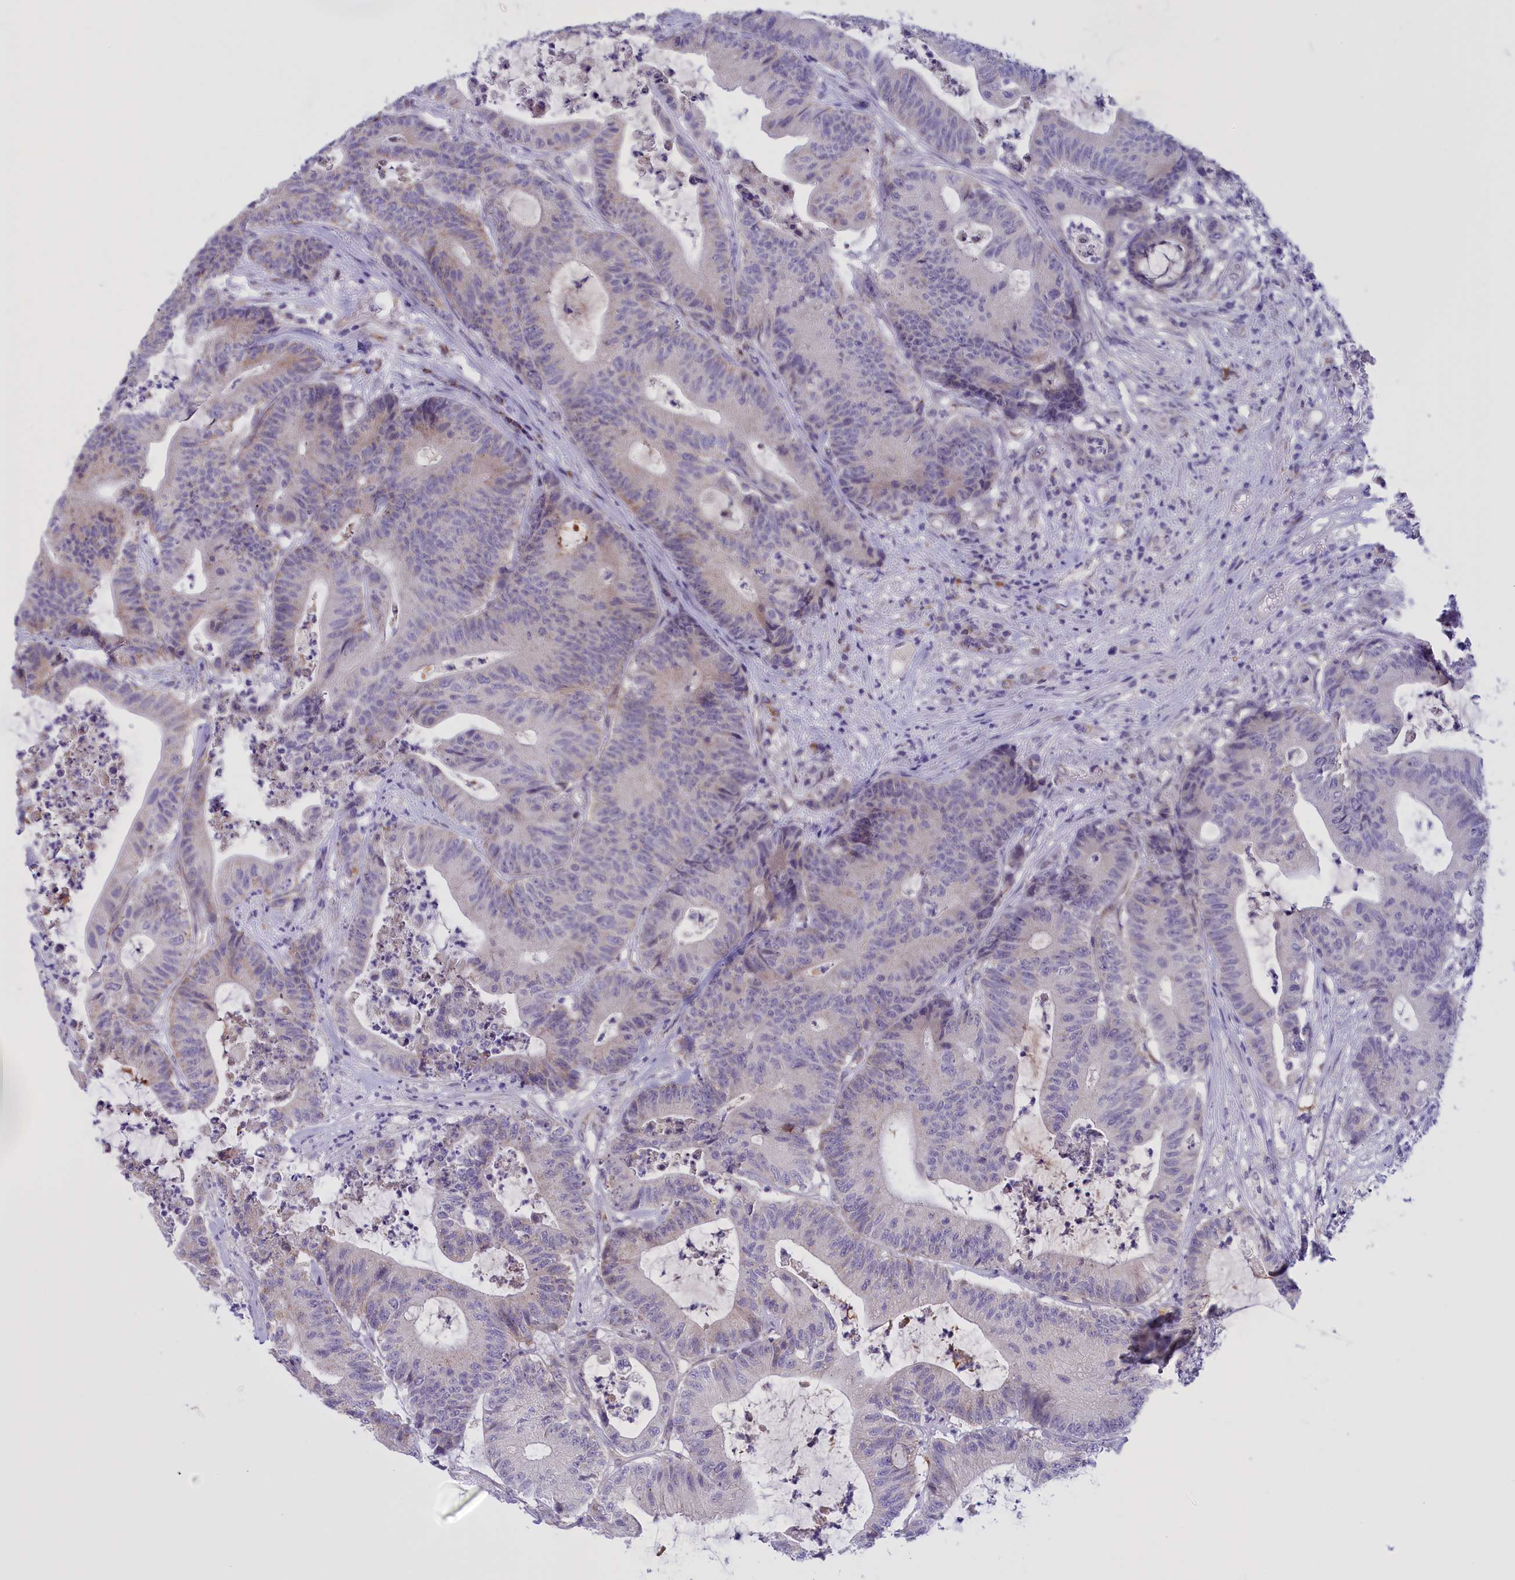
{"staining": {"intensity": "negative", "quantity": "none", "location": "none"}, "tissue": "colorectal cancer", "cell_type": "Tumor cells", "image_type": "cancer", "snomed": [{"axis": "morphology", "description": "Adenocarcinoma, NOS"}, {"axis": "topography", "description": "Colon"}], "caption": "Photomicrograph shows no protein positivity in tumor cells of colorectal cancer (adenocarcinoma) tissue.", "gene": "FAM149B1", "patient": {"sex": "female", "age": 84}}